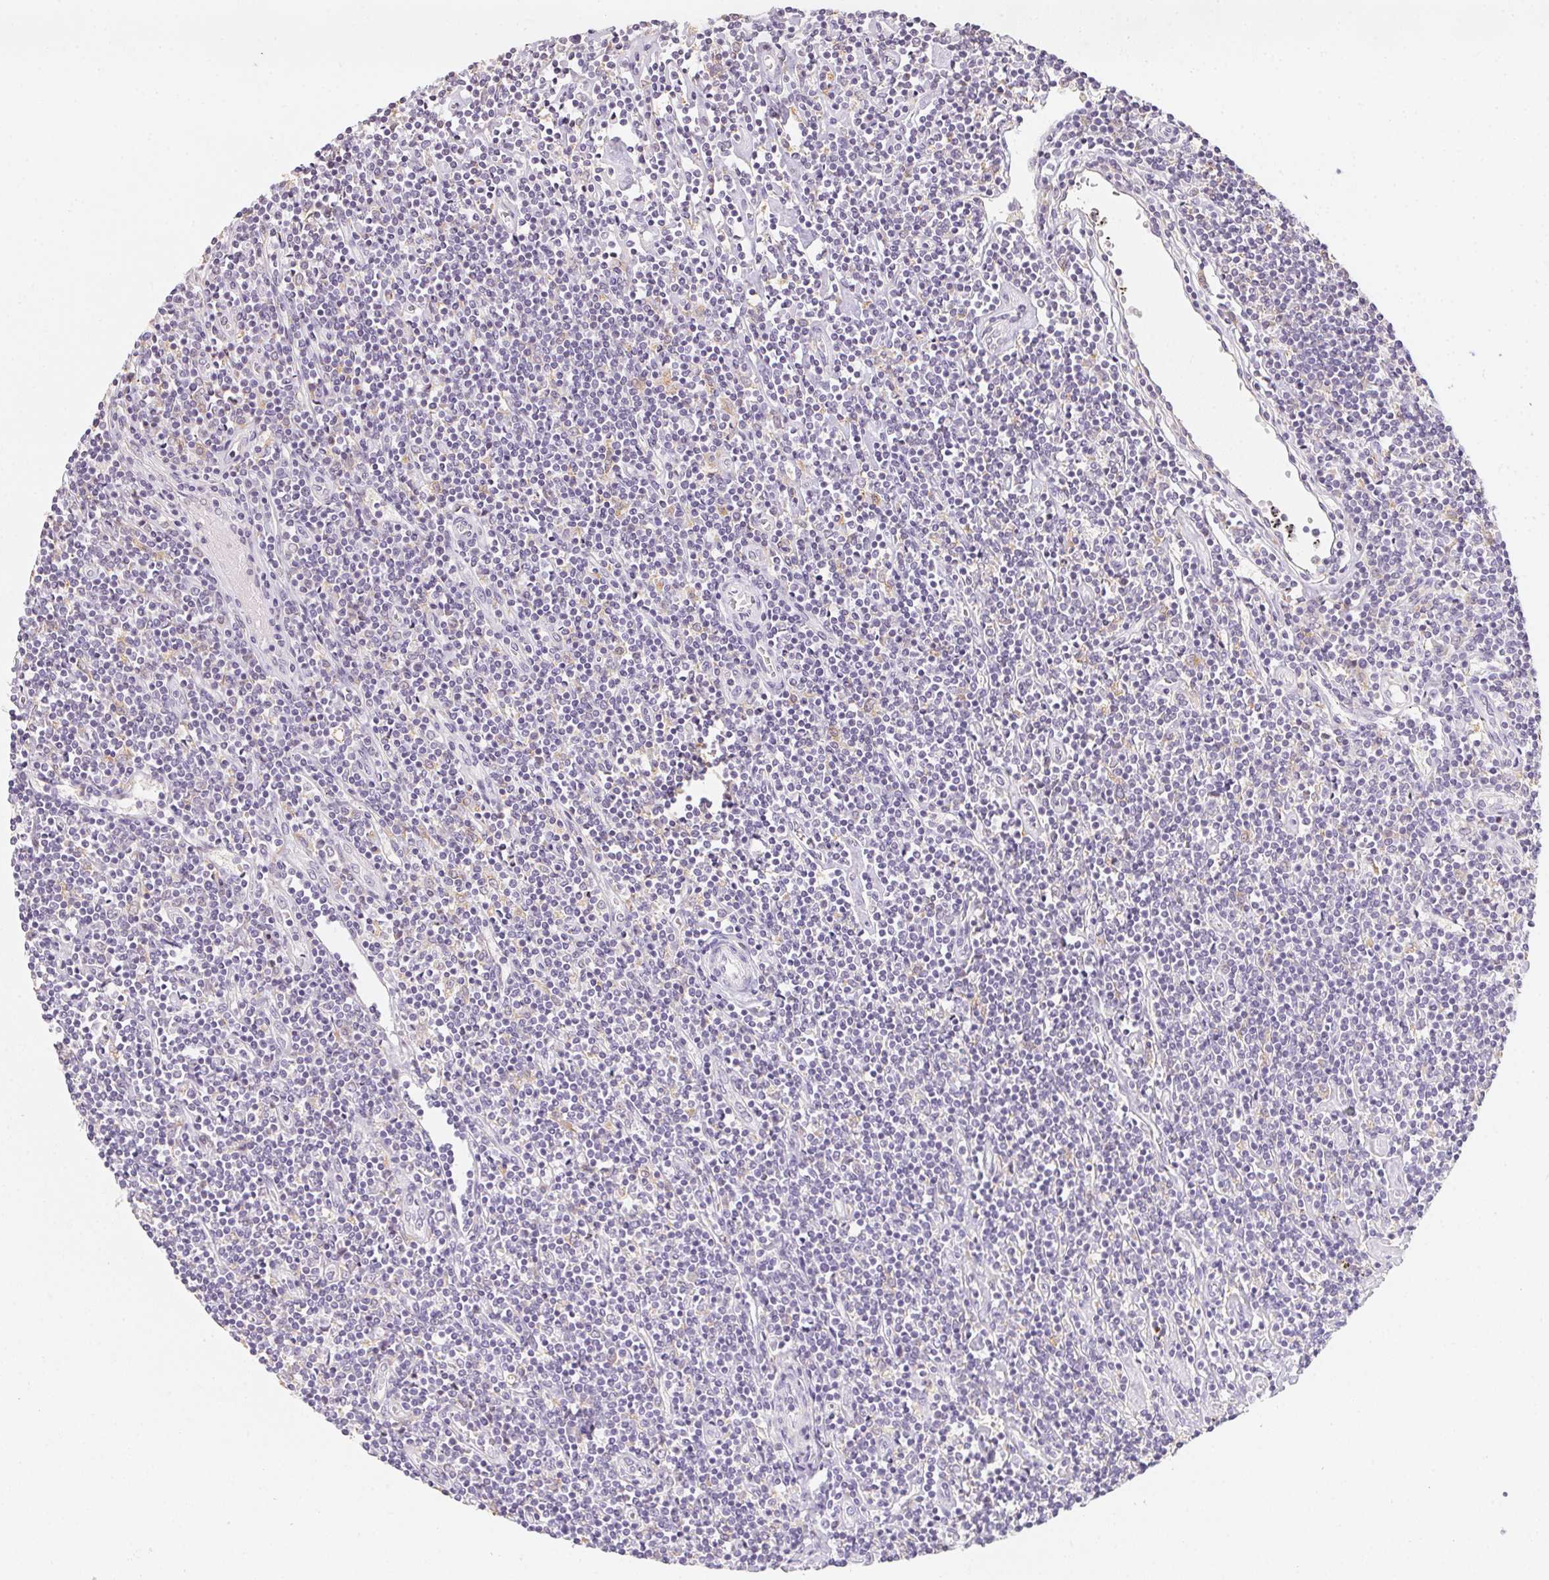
{"staining": {"intensity": "negative", "quantity": "none", "location": "none"}, "tissue": "lymphoma", "cell_type": "Tumor cells", "image_type": "cancer", "snomed": [{"axis": "morphology", "description": "Hodgkin's disease, NOS"}, {"axis": "topography", "description": "Lymph node"}], "caption": "Immunohistochemistry photomicrograph of human Hodgkin's disease stained for a protein (brown), which reveals no positivity in tumor cells.", "gene": "SLC6A18", "patient": {"sex": "male", "age": 40}}